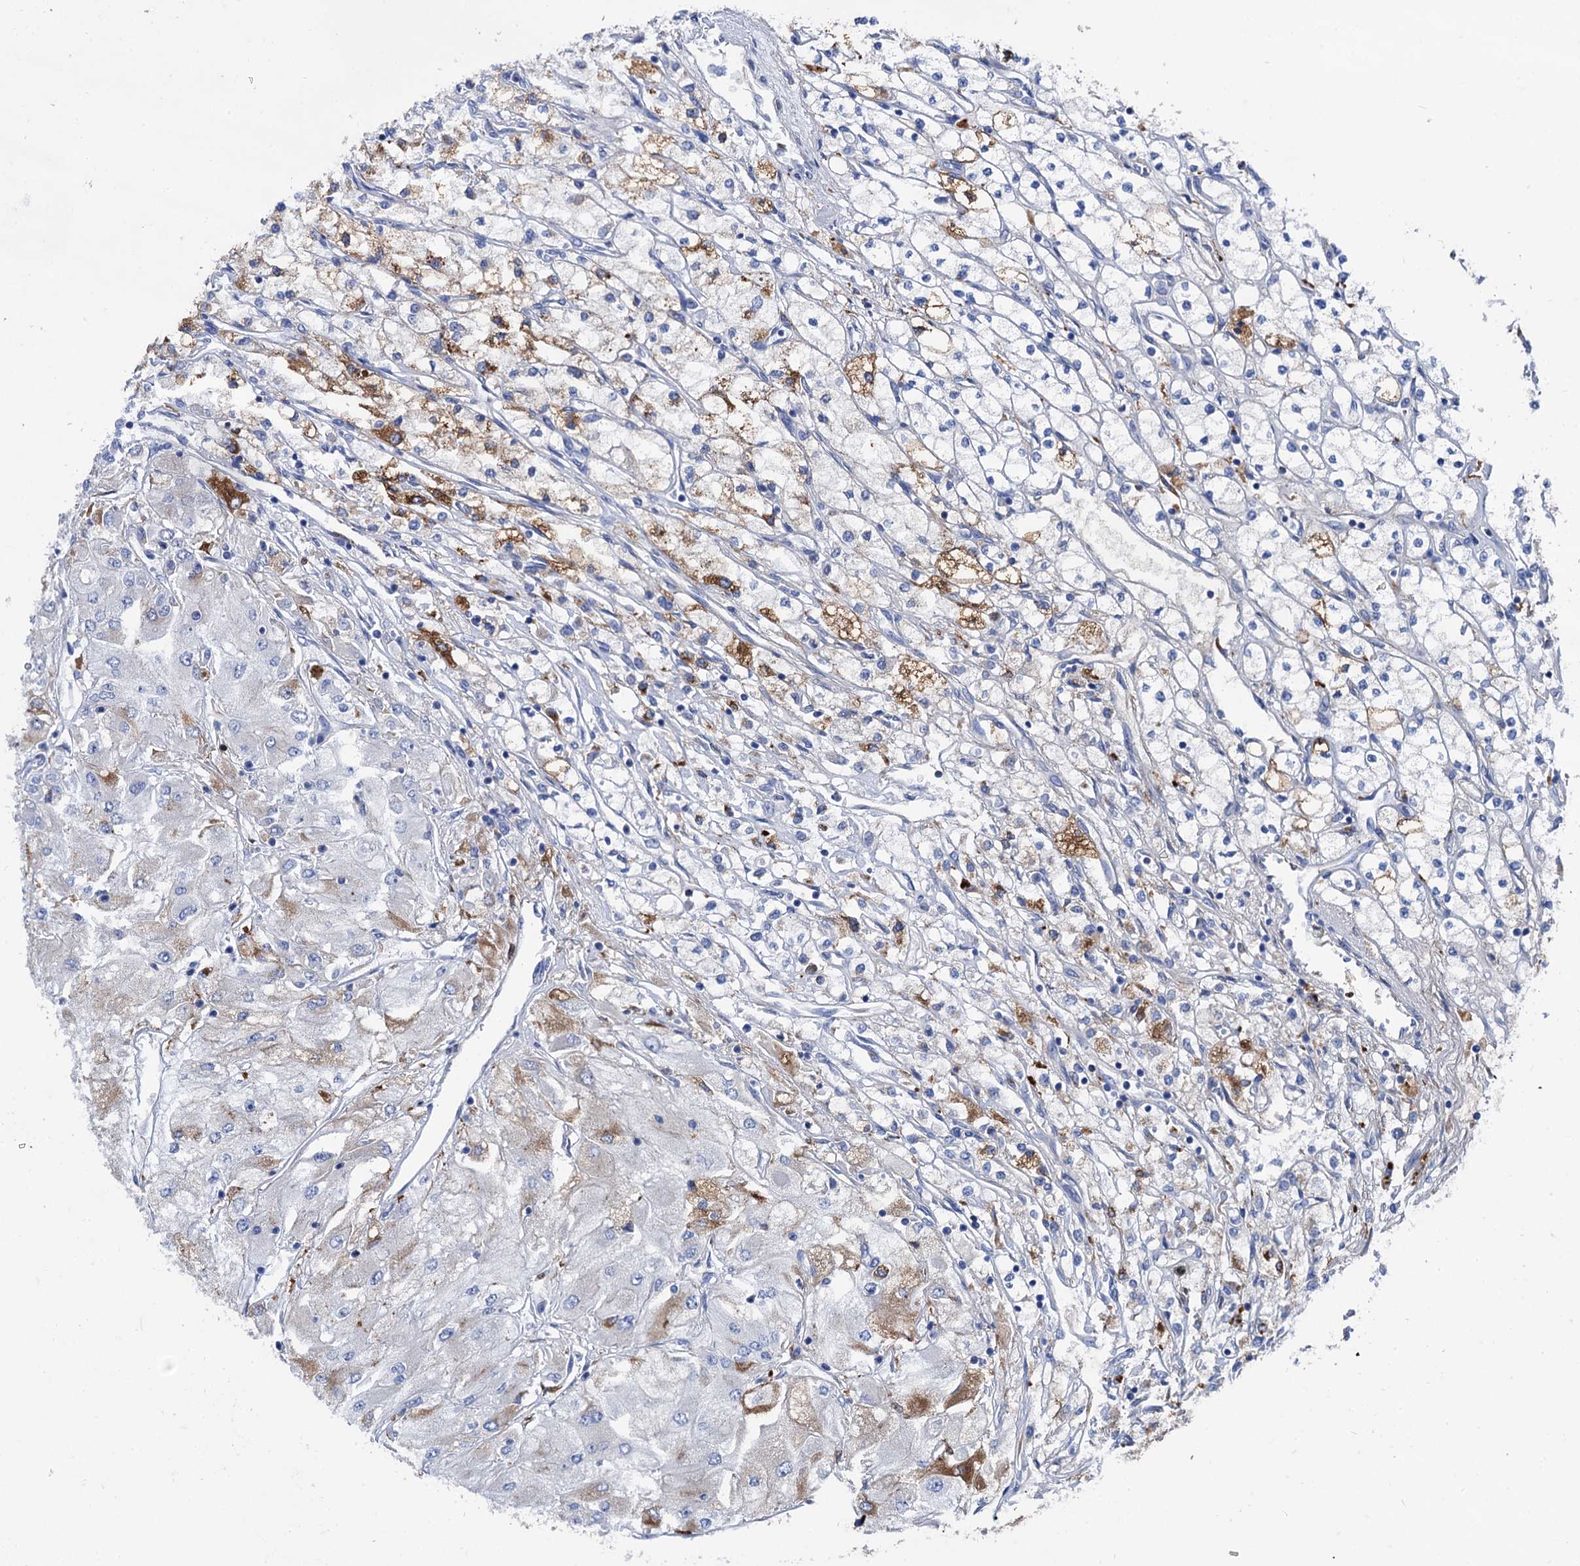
{"staining": {"intensity": "moderate", "quantity": "<25%", "location": "cytoplasmic/membranous"}, "tissue": "renal cancer", "cell_type": "Tumor cells", "image_type": "cancer", "snomed": [{"axis": "morphology", "description": "Adenocarcinoma, NOS"}, {"axis": "topography", "description": "Kidney"}], "caption": "High-magnification brightfield microscopy of renal cancer (adenocarcinoma) stained with DAB (brown) and counterstained with hematoxylin (blue). tumor cells exhibit moderate cytoplasmic/membranous staining is seen in about<25% of cells. The staining was performed using DAB (3,3'-diaminobenzidine), with brown indicating positive protein expression. Nuclei are stained blue with hematoxylin.", "gene": "APOD", "patient": {"sex": "male", "age": 80}}